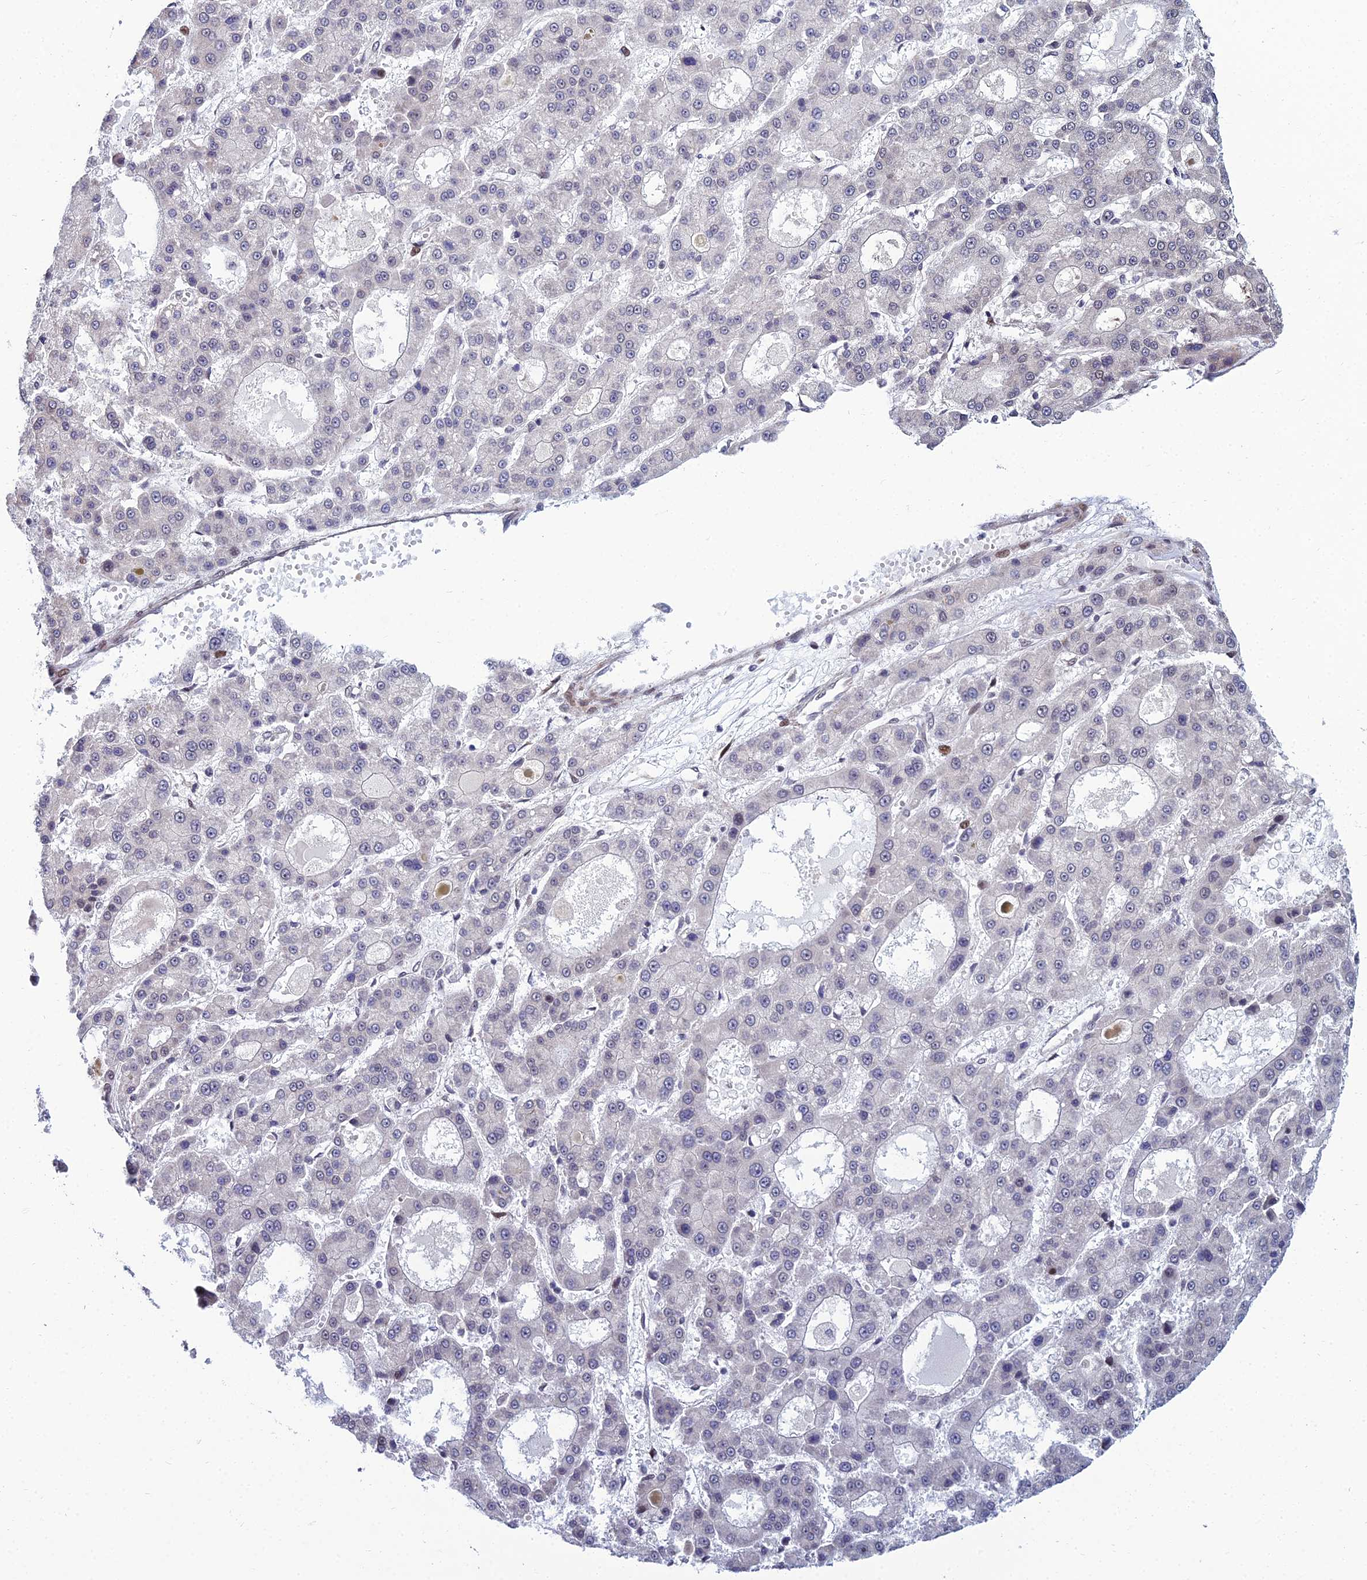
{"staining": {"intensity": "negative", "quantity": "none", "location": "none"}, "tissue": "liver cancer", "cell_type": "Tumor cells", "image_type": "cancer", "snomed": [{"axis": "morphology", "description": "Carcinoma, Hepatocellular, NOS"}, {"axis": "topography", "description": "Liver"}], "caption": "Tumor cells are negative for protein expression in human liver hepatocellular carcinoma.", "gene": "ZNF668", "patient": {"sex": "male", "age": 70}}